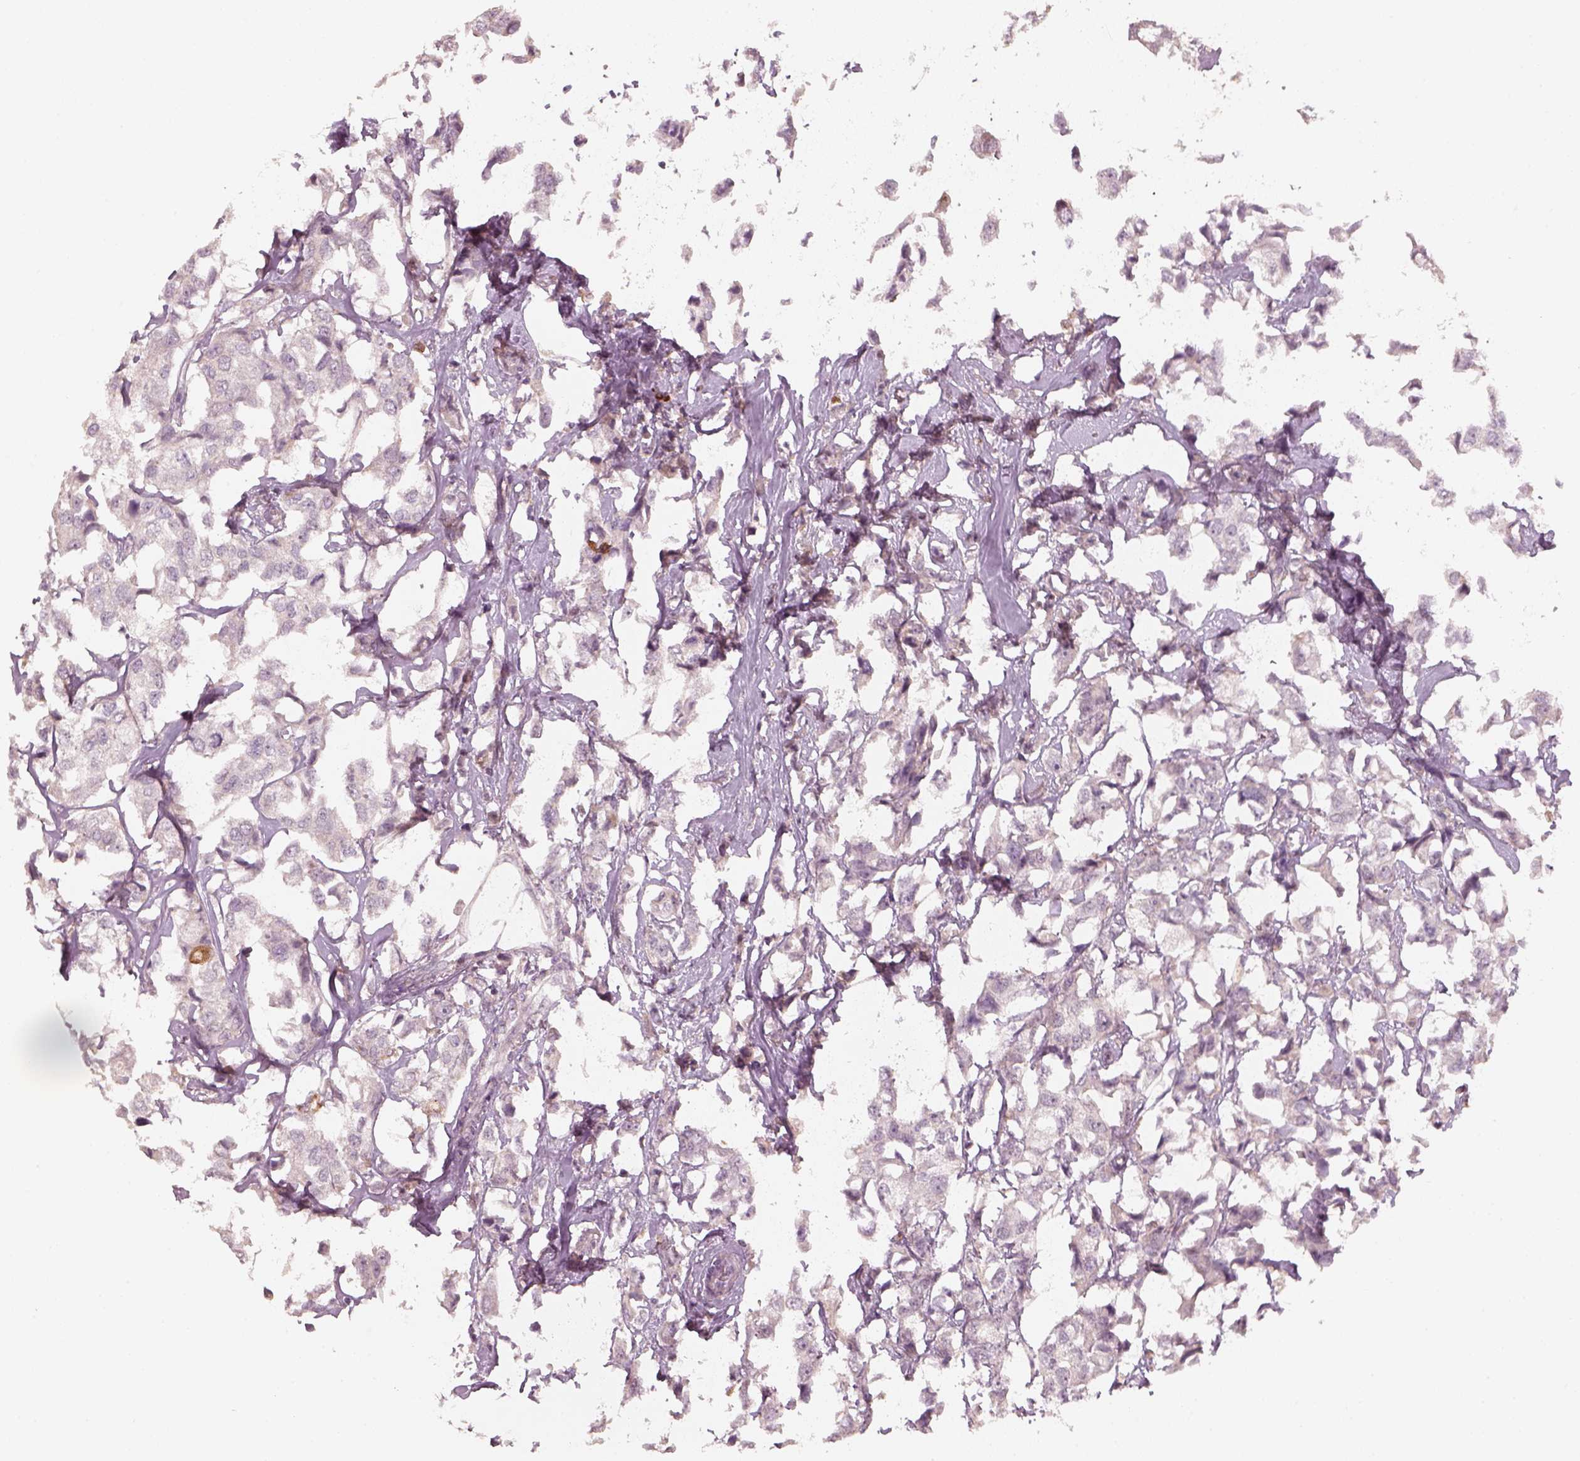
{"staining": {"intensity": "weak", "quantity": "<25%", "location": "cytoplasmic/membranous"}, "tissue": "breast cancer", "cell_type": "Tumor cells", "image_type": "cancer", "snomed": [{"axis": "morphology", "description": "Duct carcinoma"}, {"axis": "topography", "description": "Breast"}], "caption": "IHC micrograph of neoplastic tissue: breast infiltrating ductal carcinoma stained with DAB shows no significant protein staining in tumor cells.", "gene": "LAMC2", "patient": {"sex": "female", "age": 80}}